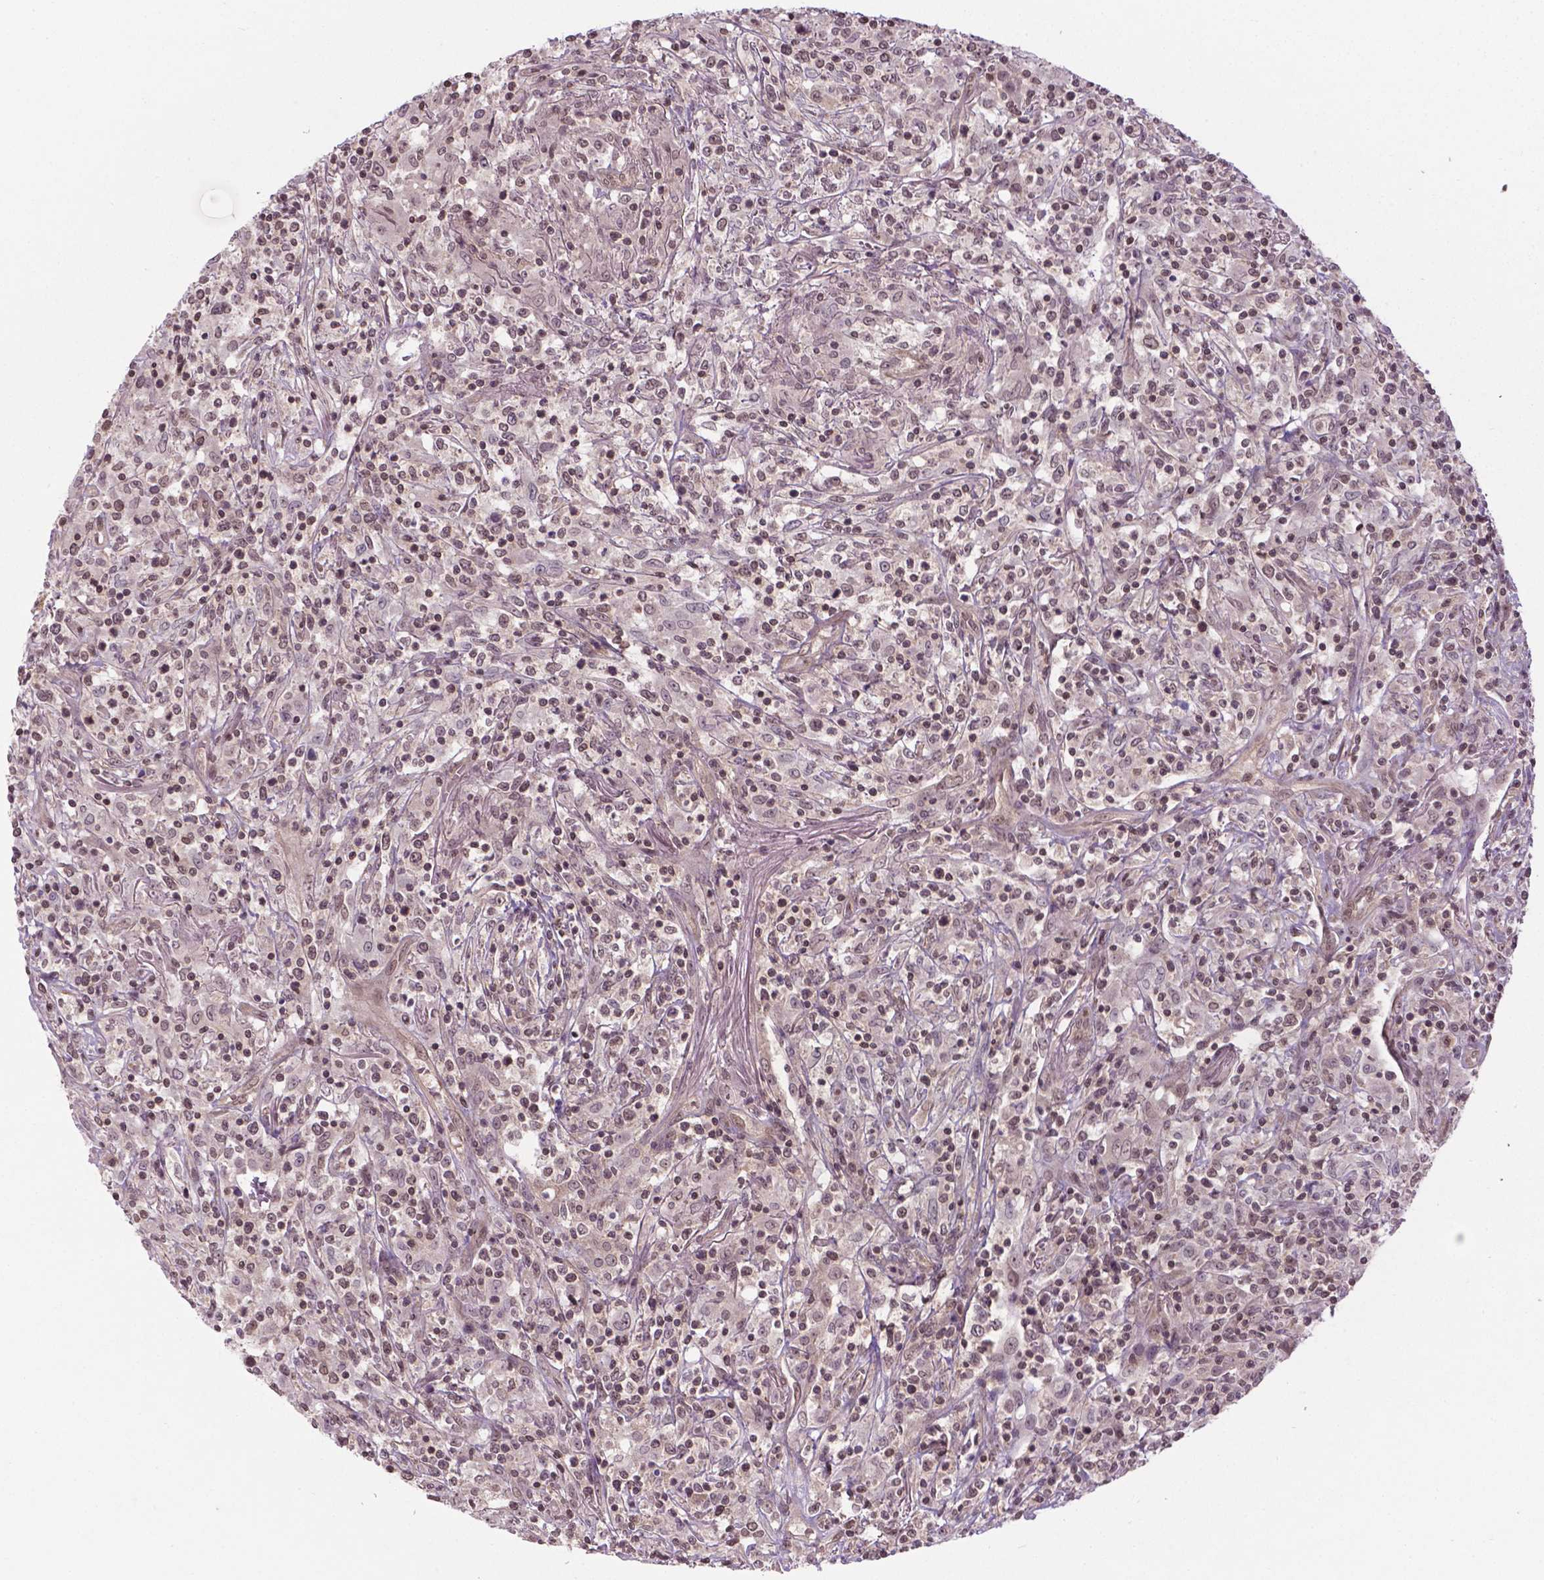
{"staining": {"intensity": "weak", "quantity": ">75%", "location": "nuclear"}, "tissue": "lymphoma", "cell_type": "Tumor cells", "image_type": "cancer", "snomed": [{"axis": "morphology", "description": "Malignant lymphoma, non-Hodgkin's type, High grade"}, {"axis": "topography", "description": "Lung"}], "caption": "This image shows lymphoma stained with IHC to label a protein in brown. The nuclear of tumor cells show weak positivity for the protein. Nuclei are counter-stained blue.", "gene": "ANKRD54", "patient": {"sex": "male", "age": 79}}